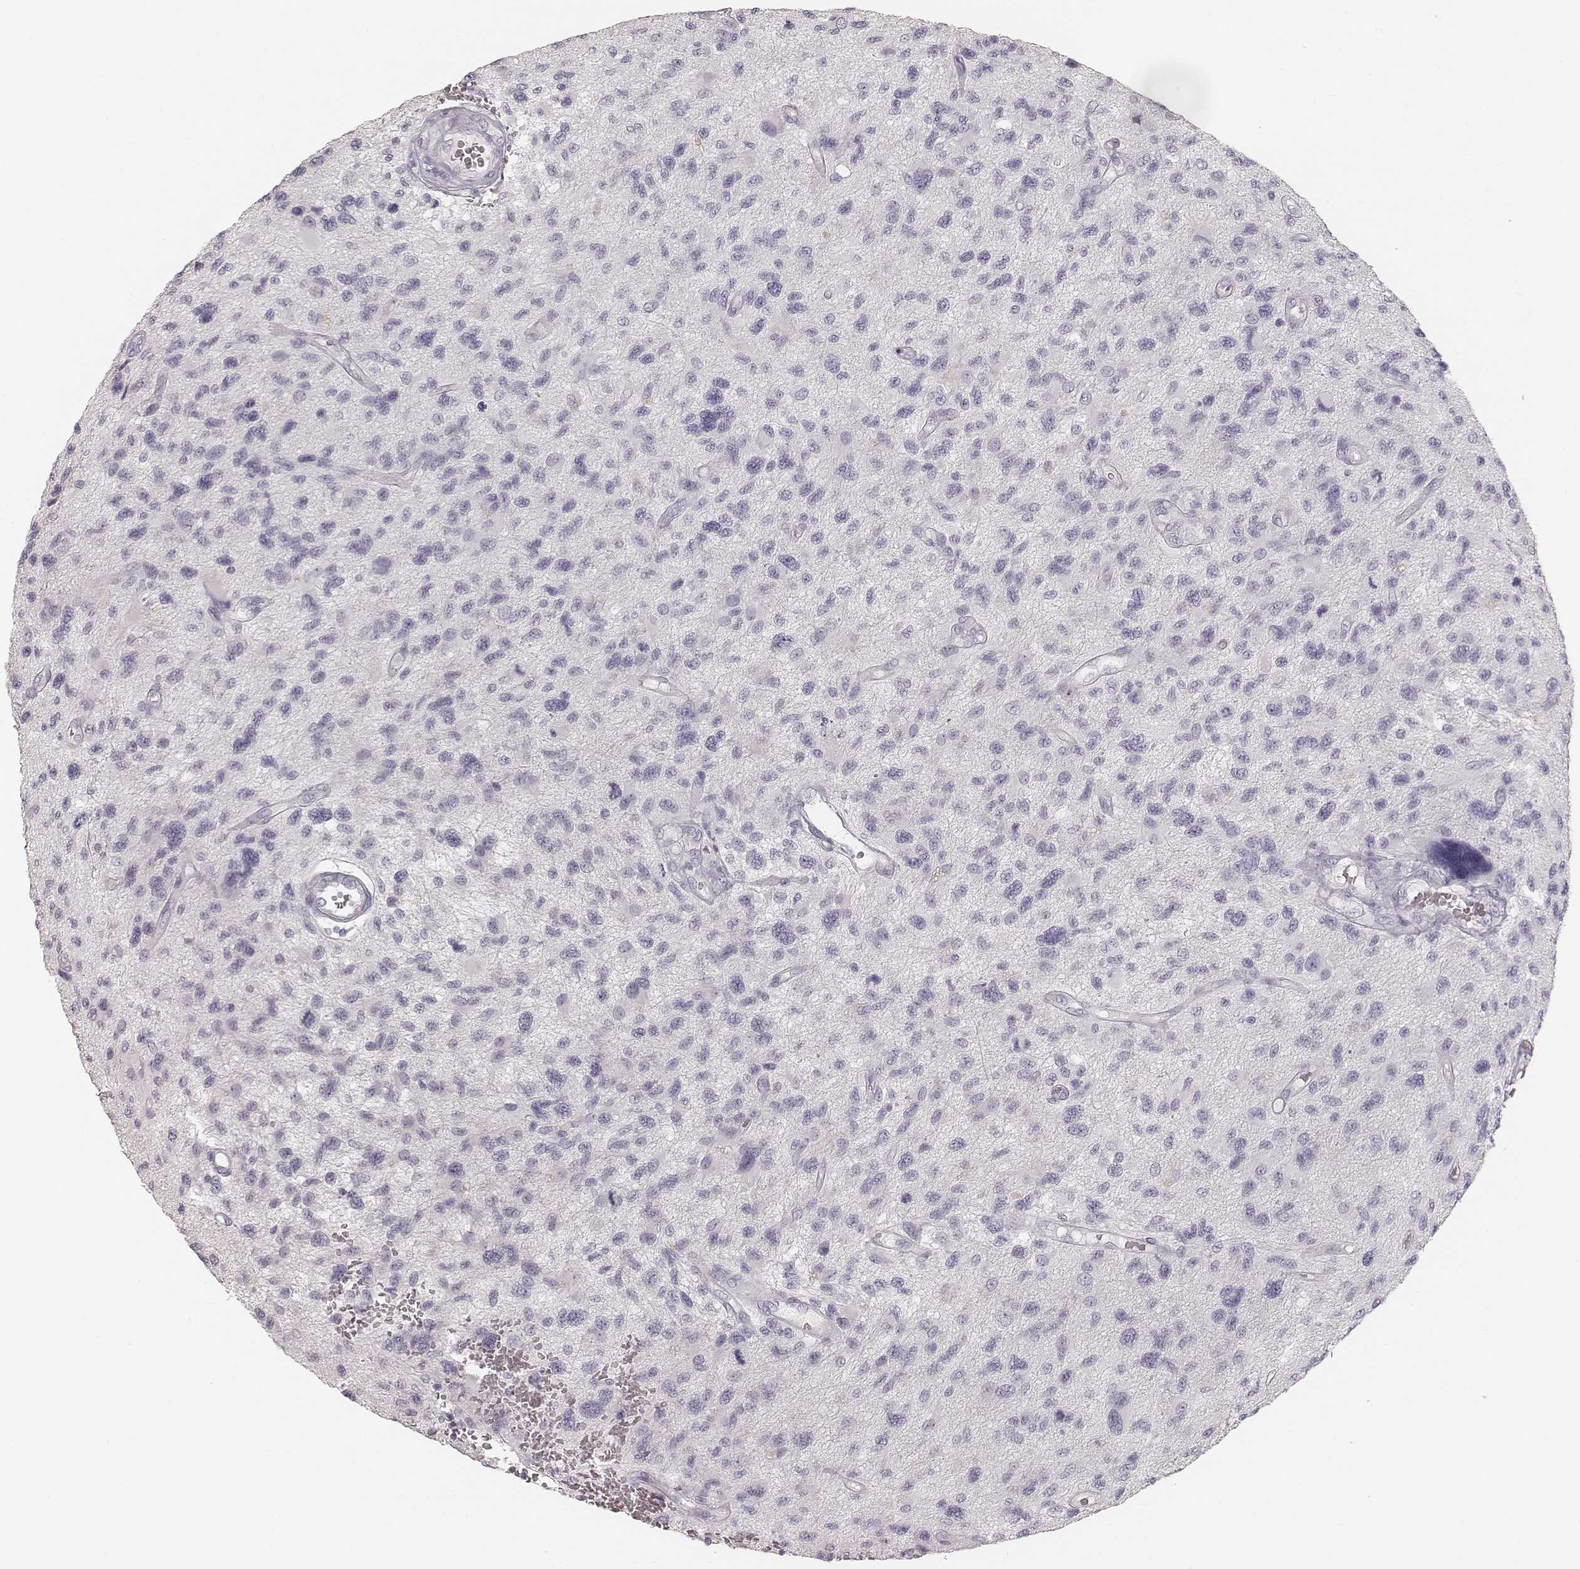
{"staining": {"intensity": "negative", "quantity": "none", "location": "none"}, "tissue": "glioma", "cell_type": "Tumor cells", "image_type": "cancer", "snomed": [{"axis": "morphology", "description": "Glioma, malignant, NOS"}, {"axis": "morphology", "description": "Glioma, malignant, High grade"}, {"axis": "topography", "description": "Brain"}], "caption": "Tumor cells show no significant protein expression in glioma.", "gene": "KRT31", "patient": {"sex": "female", "age": 71}}